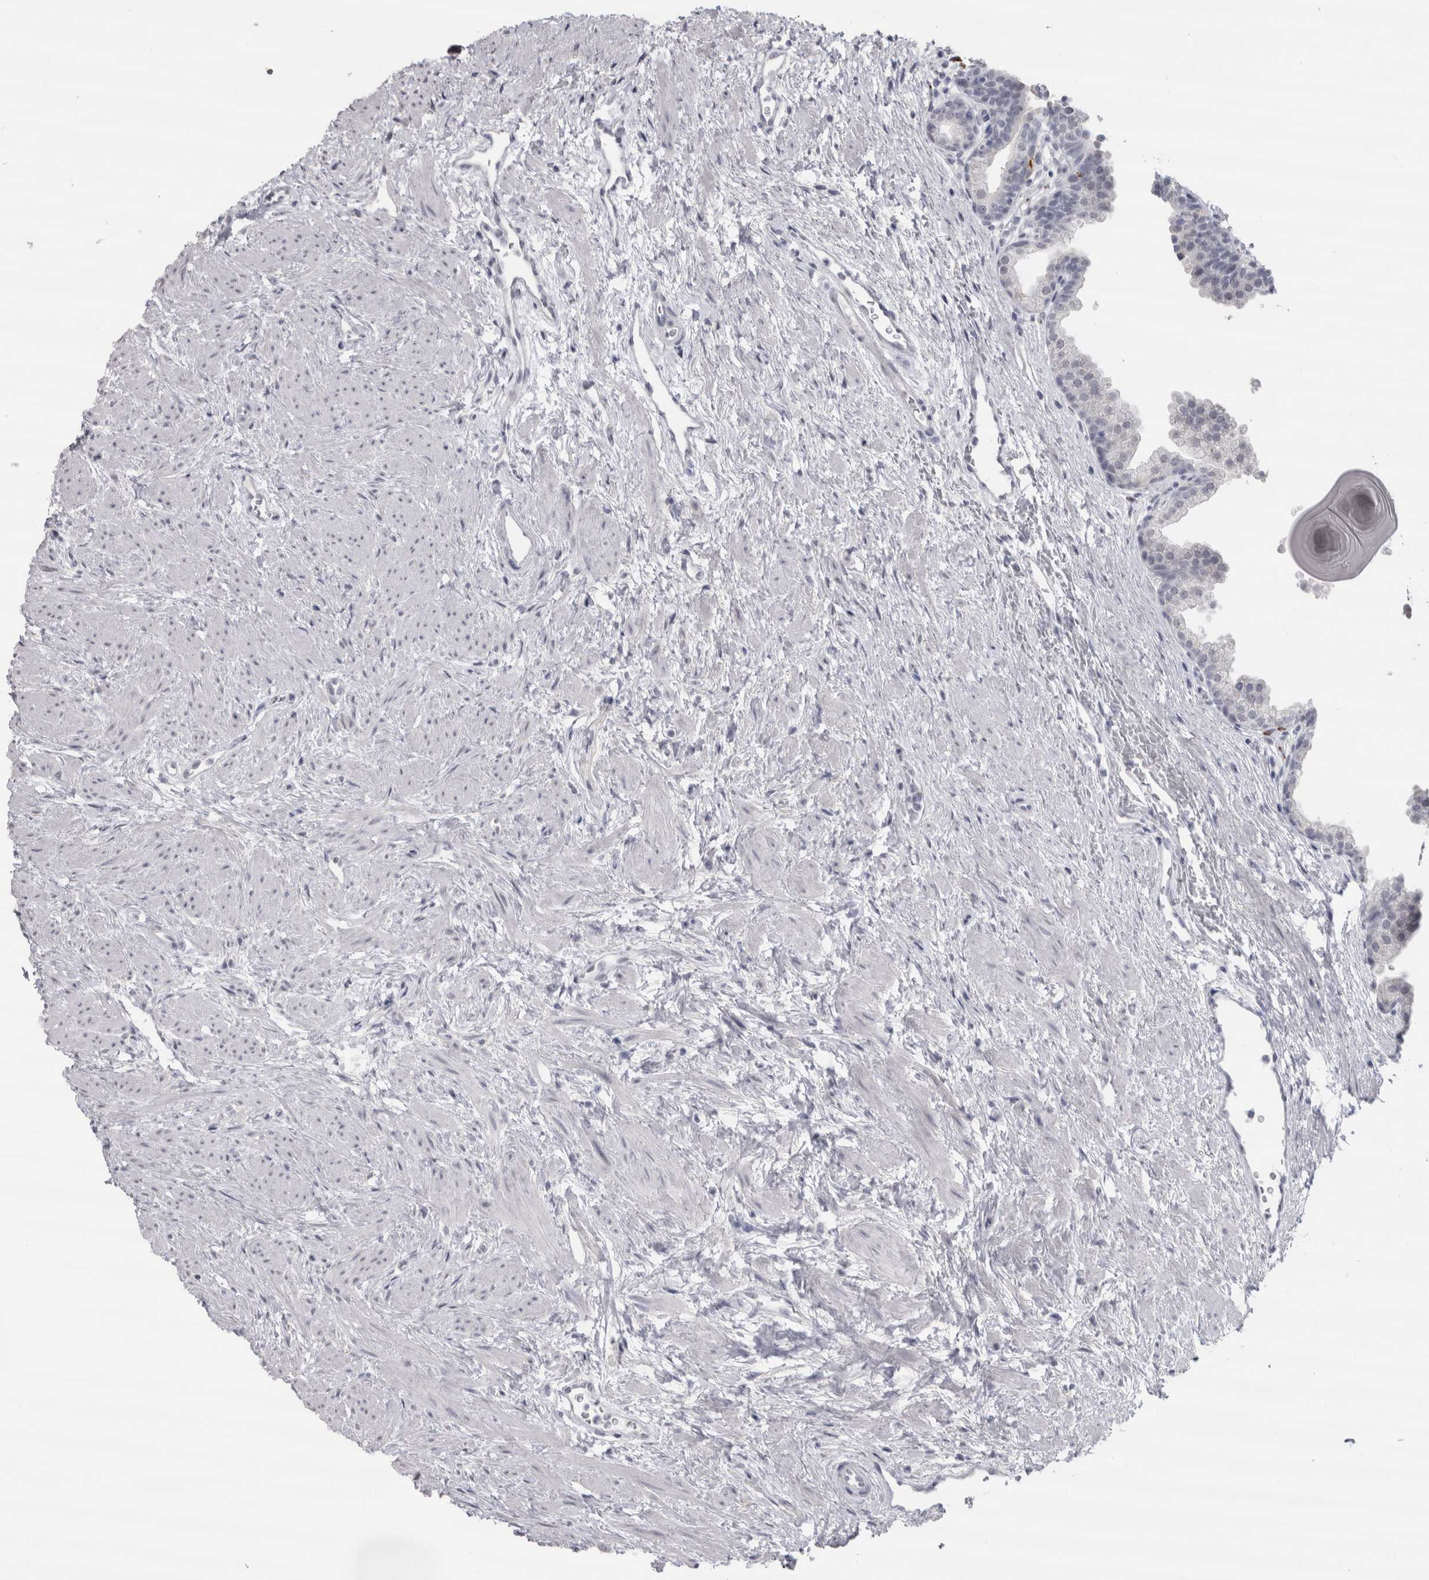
{"staining": {"intensity": "negative", "quantity": "none", "location": "none"}, "tissue": "prostate", "cell_type": "Glandular cells", "image_type": "normal", "snomed": [{"axis": "morphology", "description": "Normal tissue, NOS"}, {"axis": "topography", "description": "Prostate"}], "caption": "A high-resolution photomicrograph shows IHC staining of benign prostate, which exhibits no significant positivity in glandular cells. (DAB (3,3'-diaminobenzidine) IHC visualized using brightfield microscopy, high magnification).", "gene": "CDH17", "patient": {"sex": "male", "age": 48}}